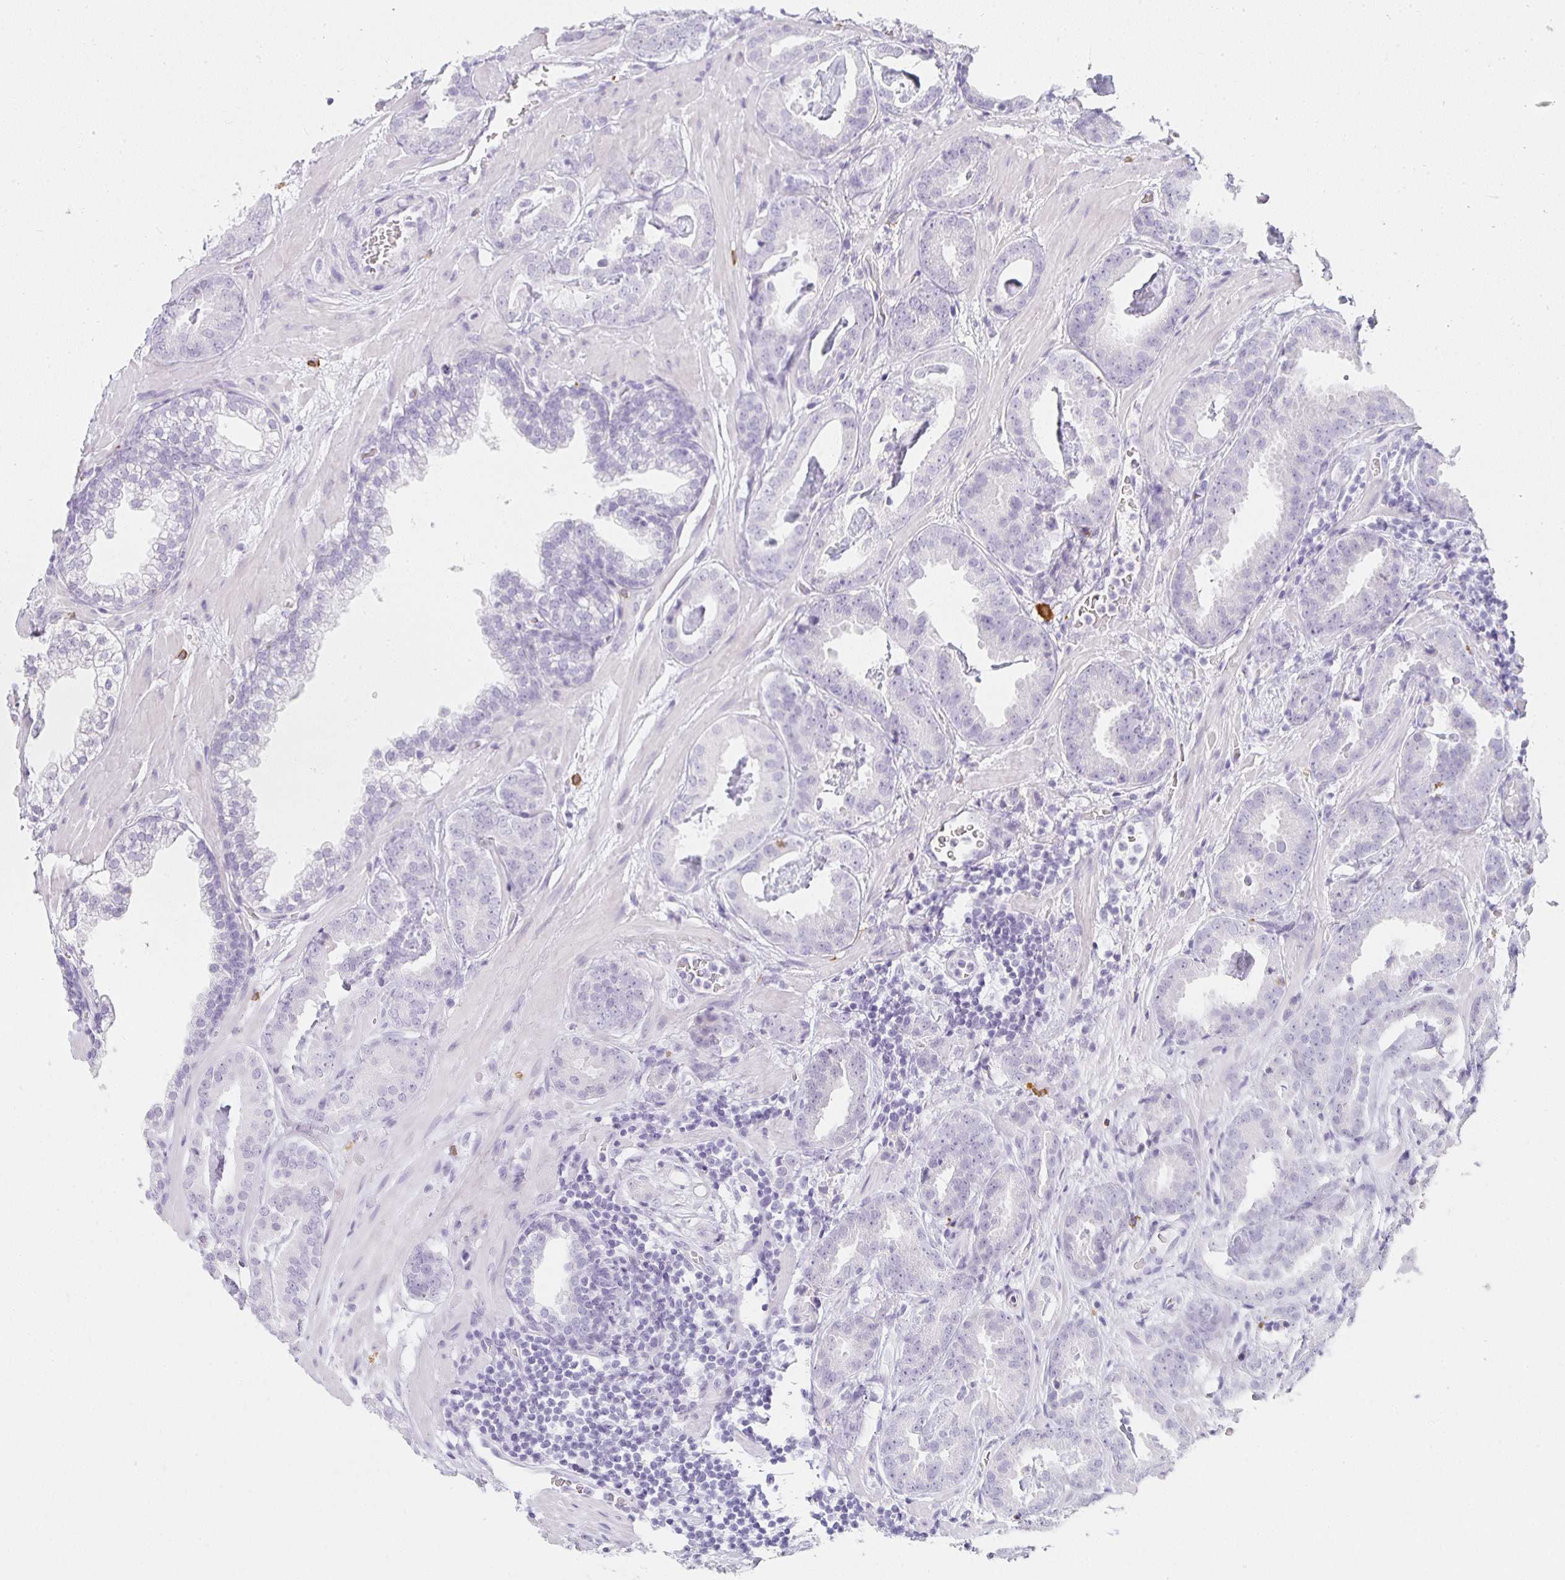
{"staining": {"intensity": "negative", "quantity": "none", "location": "none"}, "tissue": "prostate cancer", "cell_type": "Tumor cells", "image_type": "cancer", "snomed": [{"axis": "morphology", "description": "Adenocarcinoma, Low grade"}, {"axis": "topography", "description": "Prostate"}], "caption": "DAB immunohistochemical staining of human prostate cancer reveals no significant positivity in tumor cells.", "gene": "TPSD1", "patient": {"sex": "male", "age": 62}}